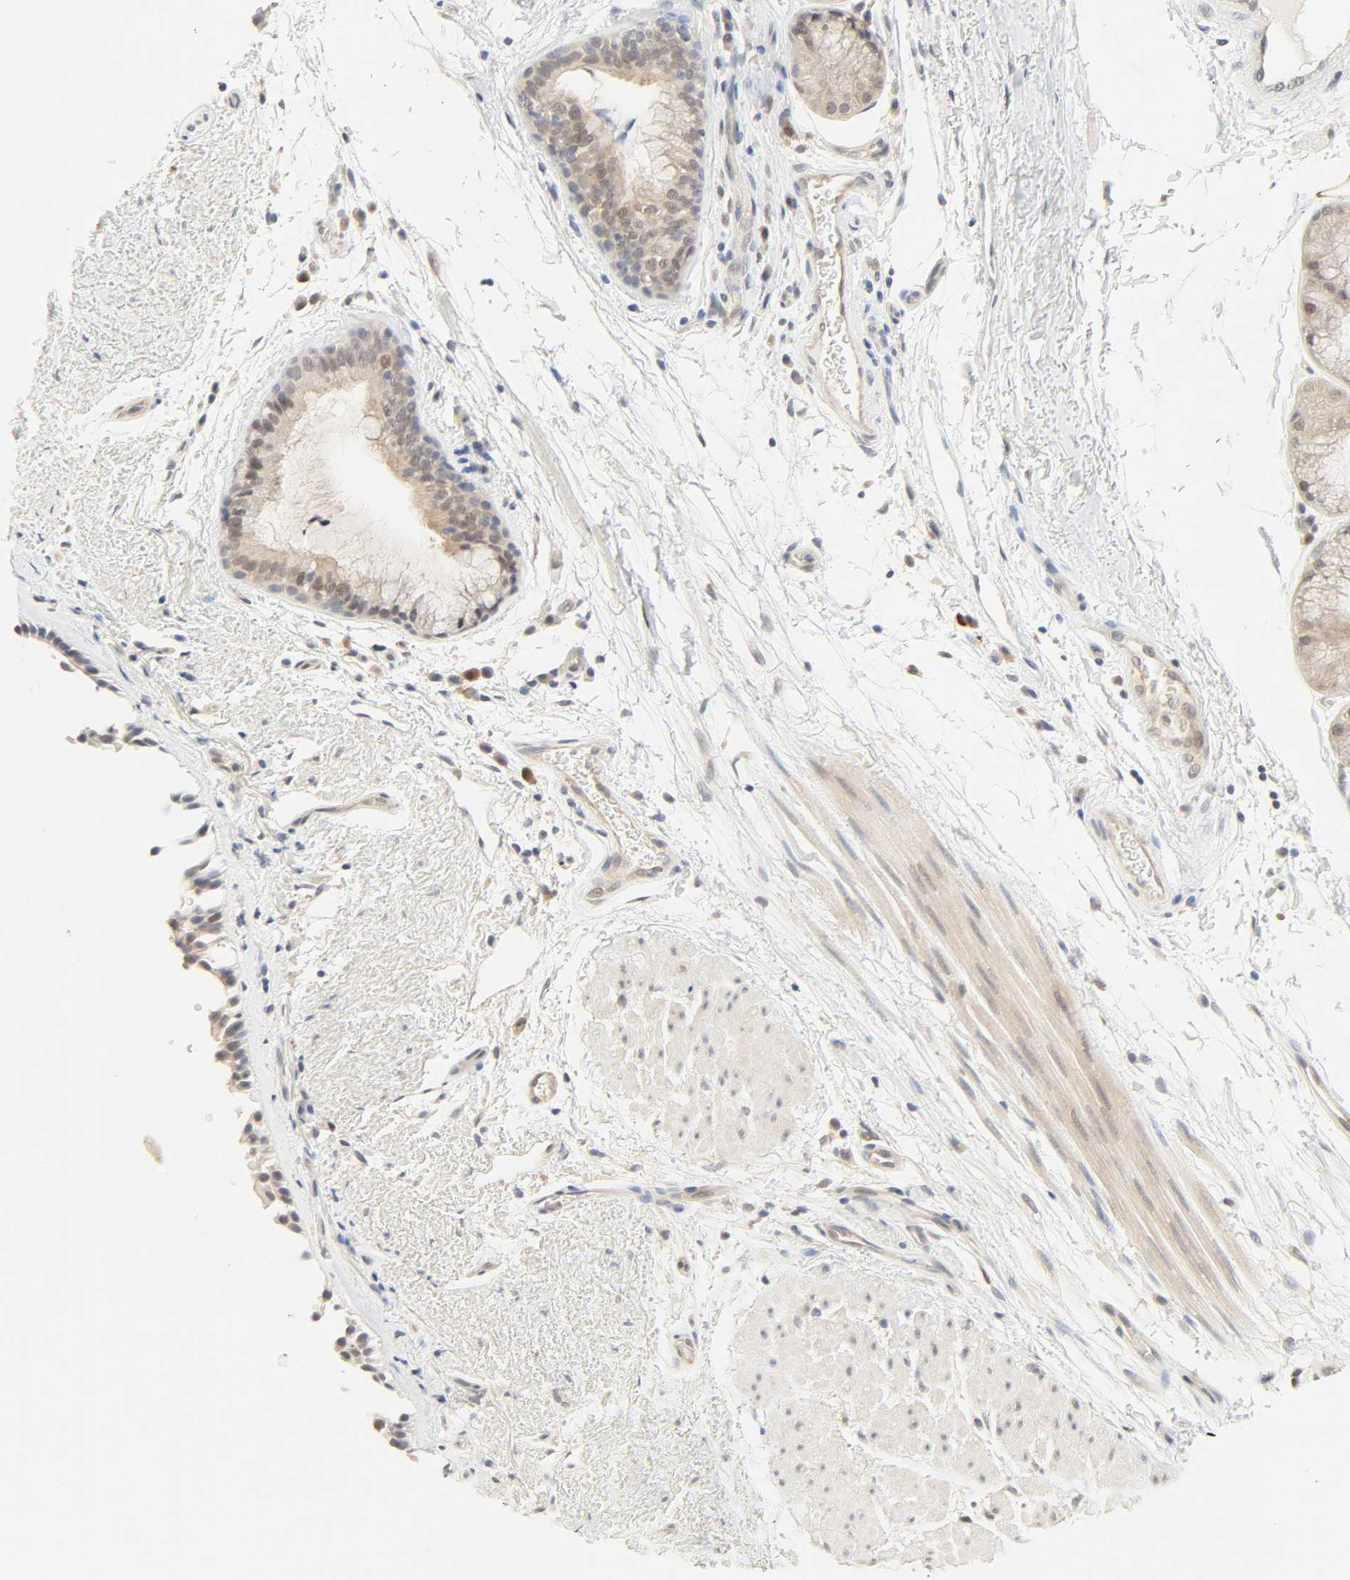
{"staining": {"intensity": "weak", "quantity": "<25%", "location": "cytoplasmic/membranous"}, "tissue": "bronchus", "cell_type": "Respiratory epithelial cells", "image_type": "normal", "snomed": [{"axis": "morphology", "description": "Normal tissue, NOS"}, {"axis": "topography", "description": "Bronchus"}], "caption": "Micrograph shows no significant protein expression in respiratory epithelial cells of unremarkable bronchus.", "gene": "ACSS2", "patient": {"sex": "female", "age": 54}}